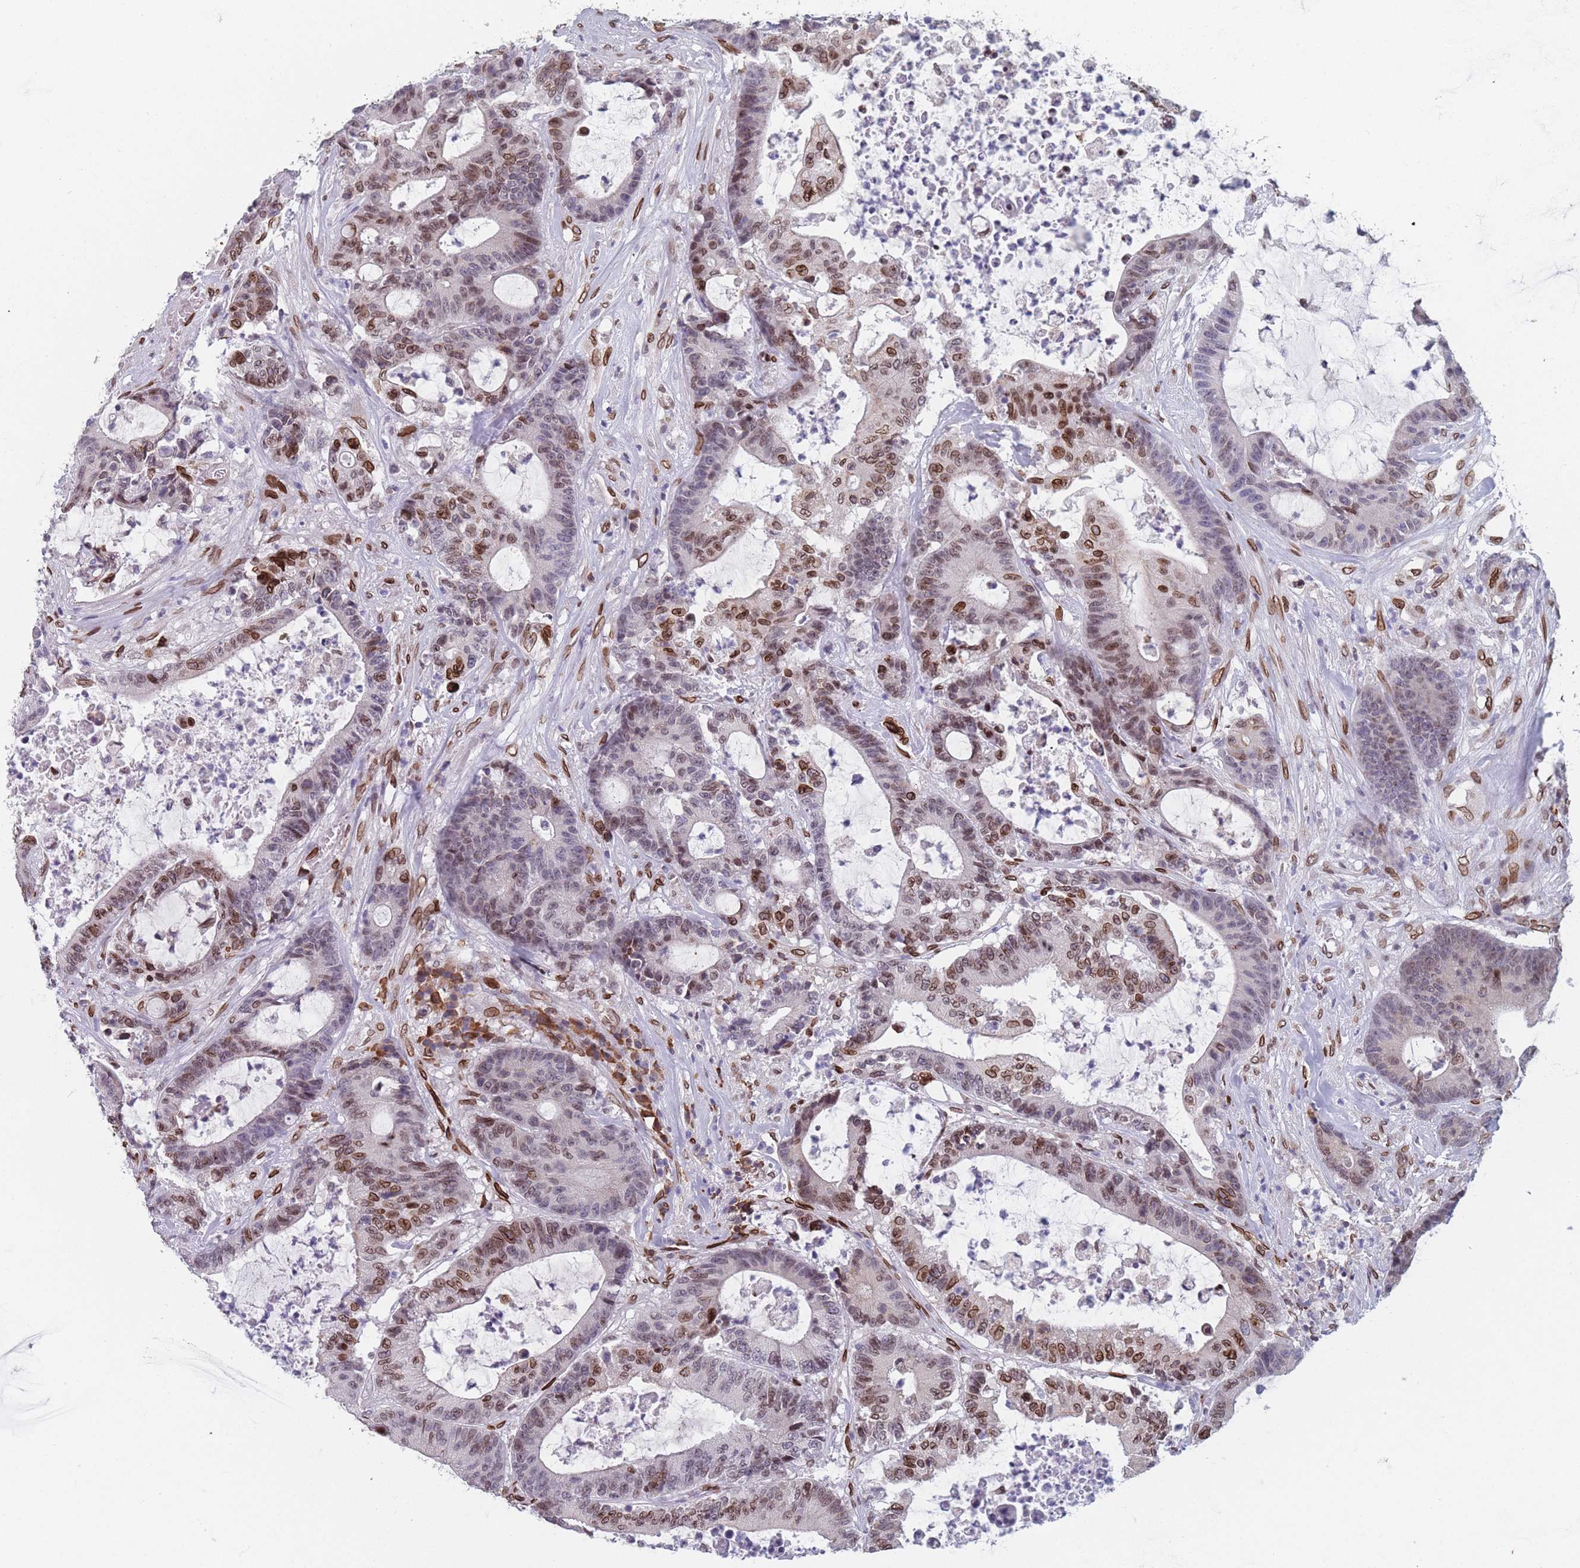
{"staining": {"intensity": "moderate", "quantity": "25%-75%", "location": "cytoplasmic/membranous,nuclear"}, "tissue": "colorectal cancer", "cell_type": "Tumor cells", "image_type": "cancer", "snomed": [{"axis": "morphology", "description": "Adenocarcinoma, NOS"}, {"axis": "topography", "description": "Colon"}], "caption": "Tumor cells demonstrate medium levels of moderate cytoplasmic/membranous and nuclear positivity in about 25%-75% of cells in human colorectal cancer (adenocarcinoma).", "gene": "ZBTB1", "patient": {"sex": "female", "age": 84}}